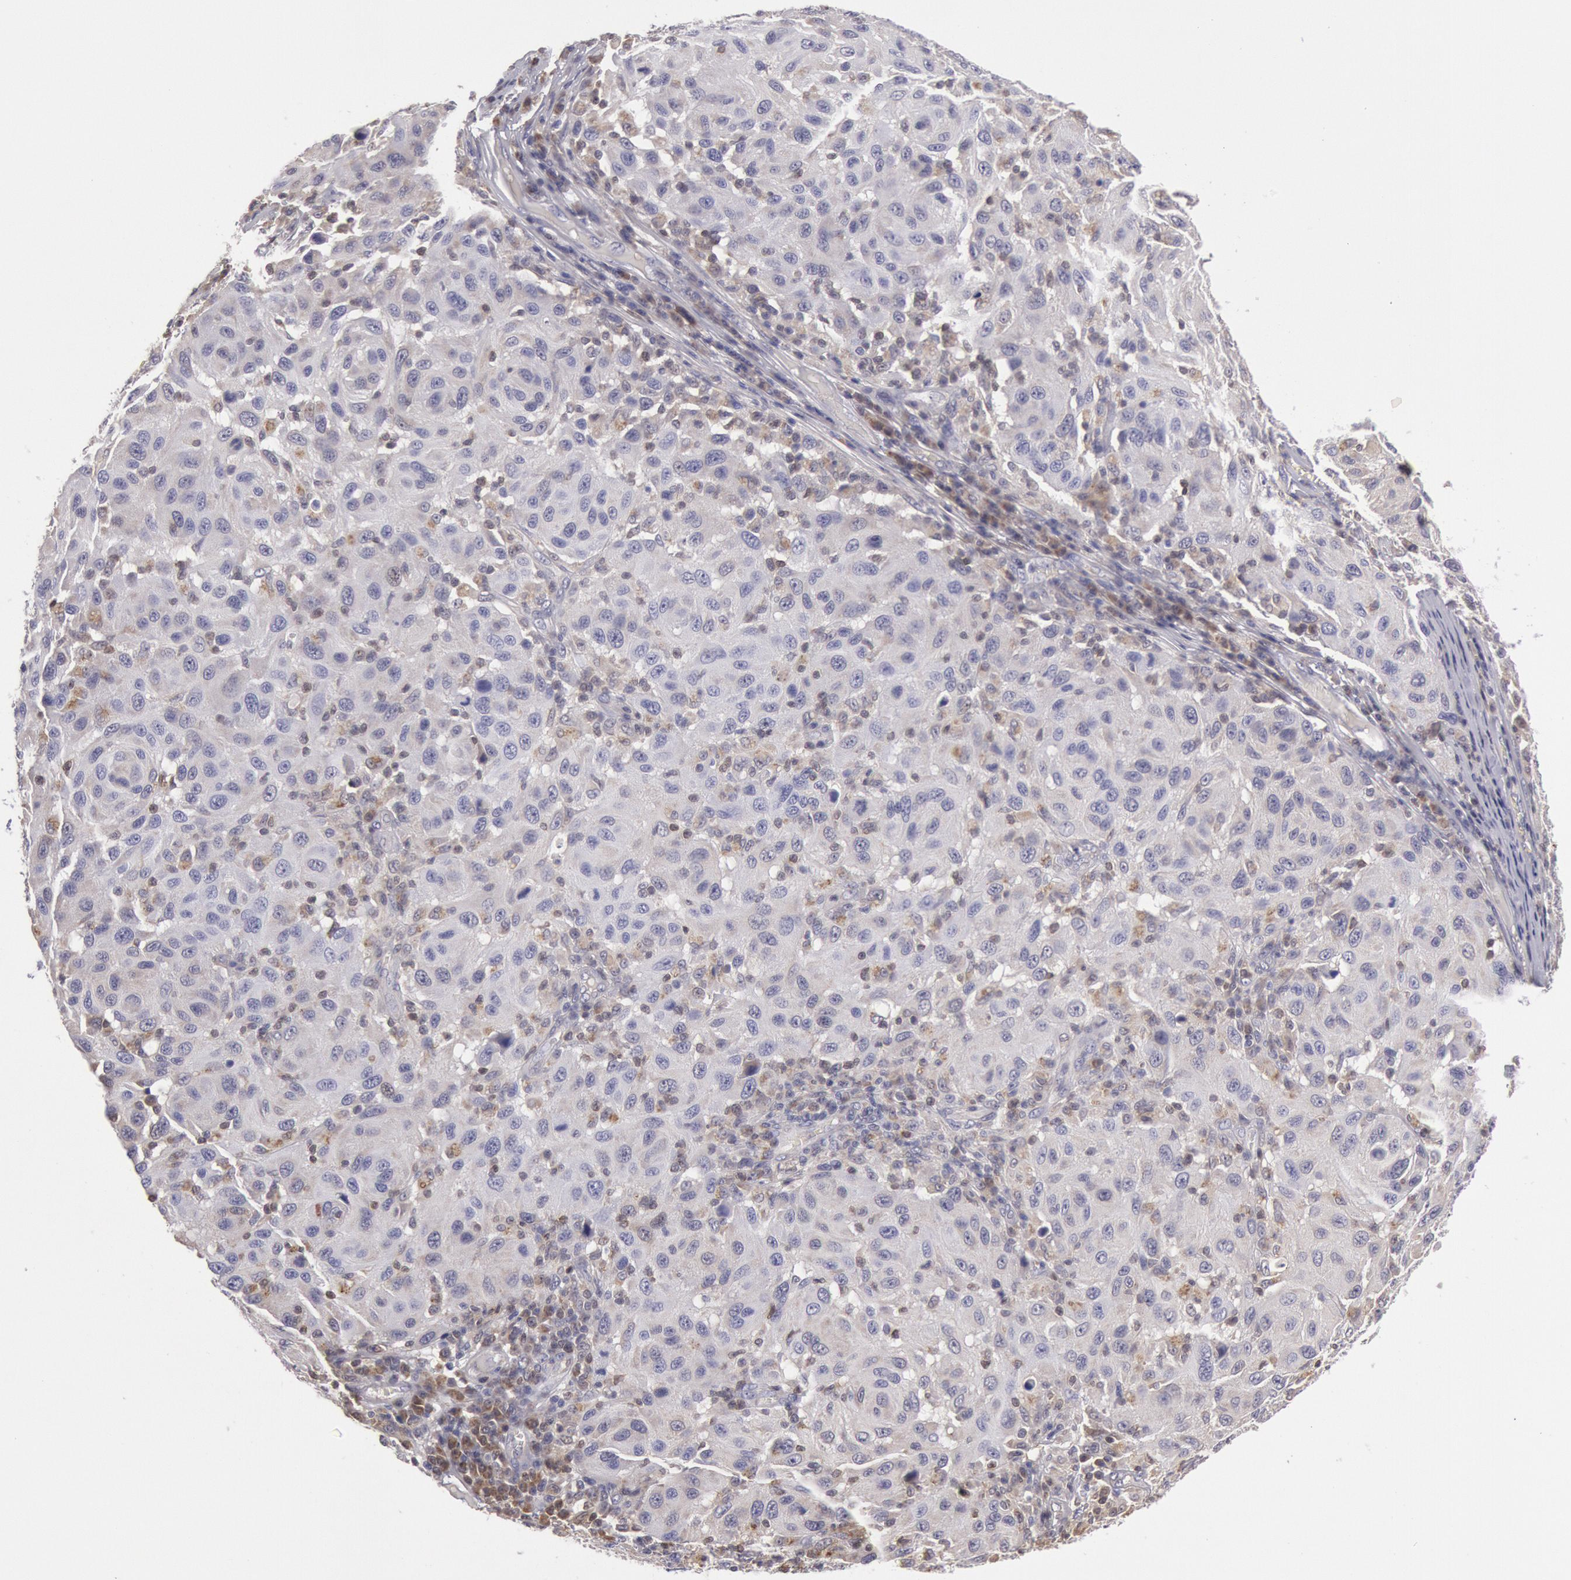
{"staining": {"intensity": "negative", "quantity": "none", "location": "none"}, "tissue": "melanoma", "cell_type": "Tumor cells", "image_type": "cancer", "snomed": [{"axis": "morphology", "description": "Malignant melanoma, NOS"}, {"axis": "topography", "description": "Skin"}], "caption": "Tumor cells show no significant expression in malignant melanoma.", "gene": "MPST", "patient": {"sex": "female", "age": 77}}